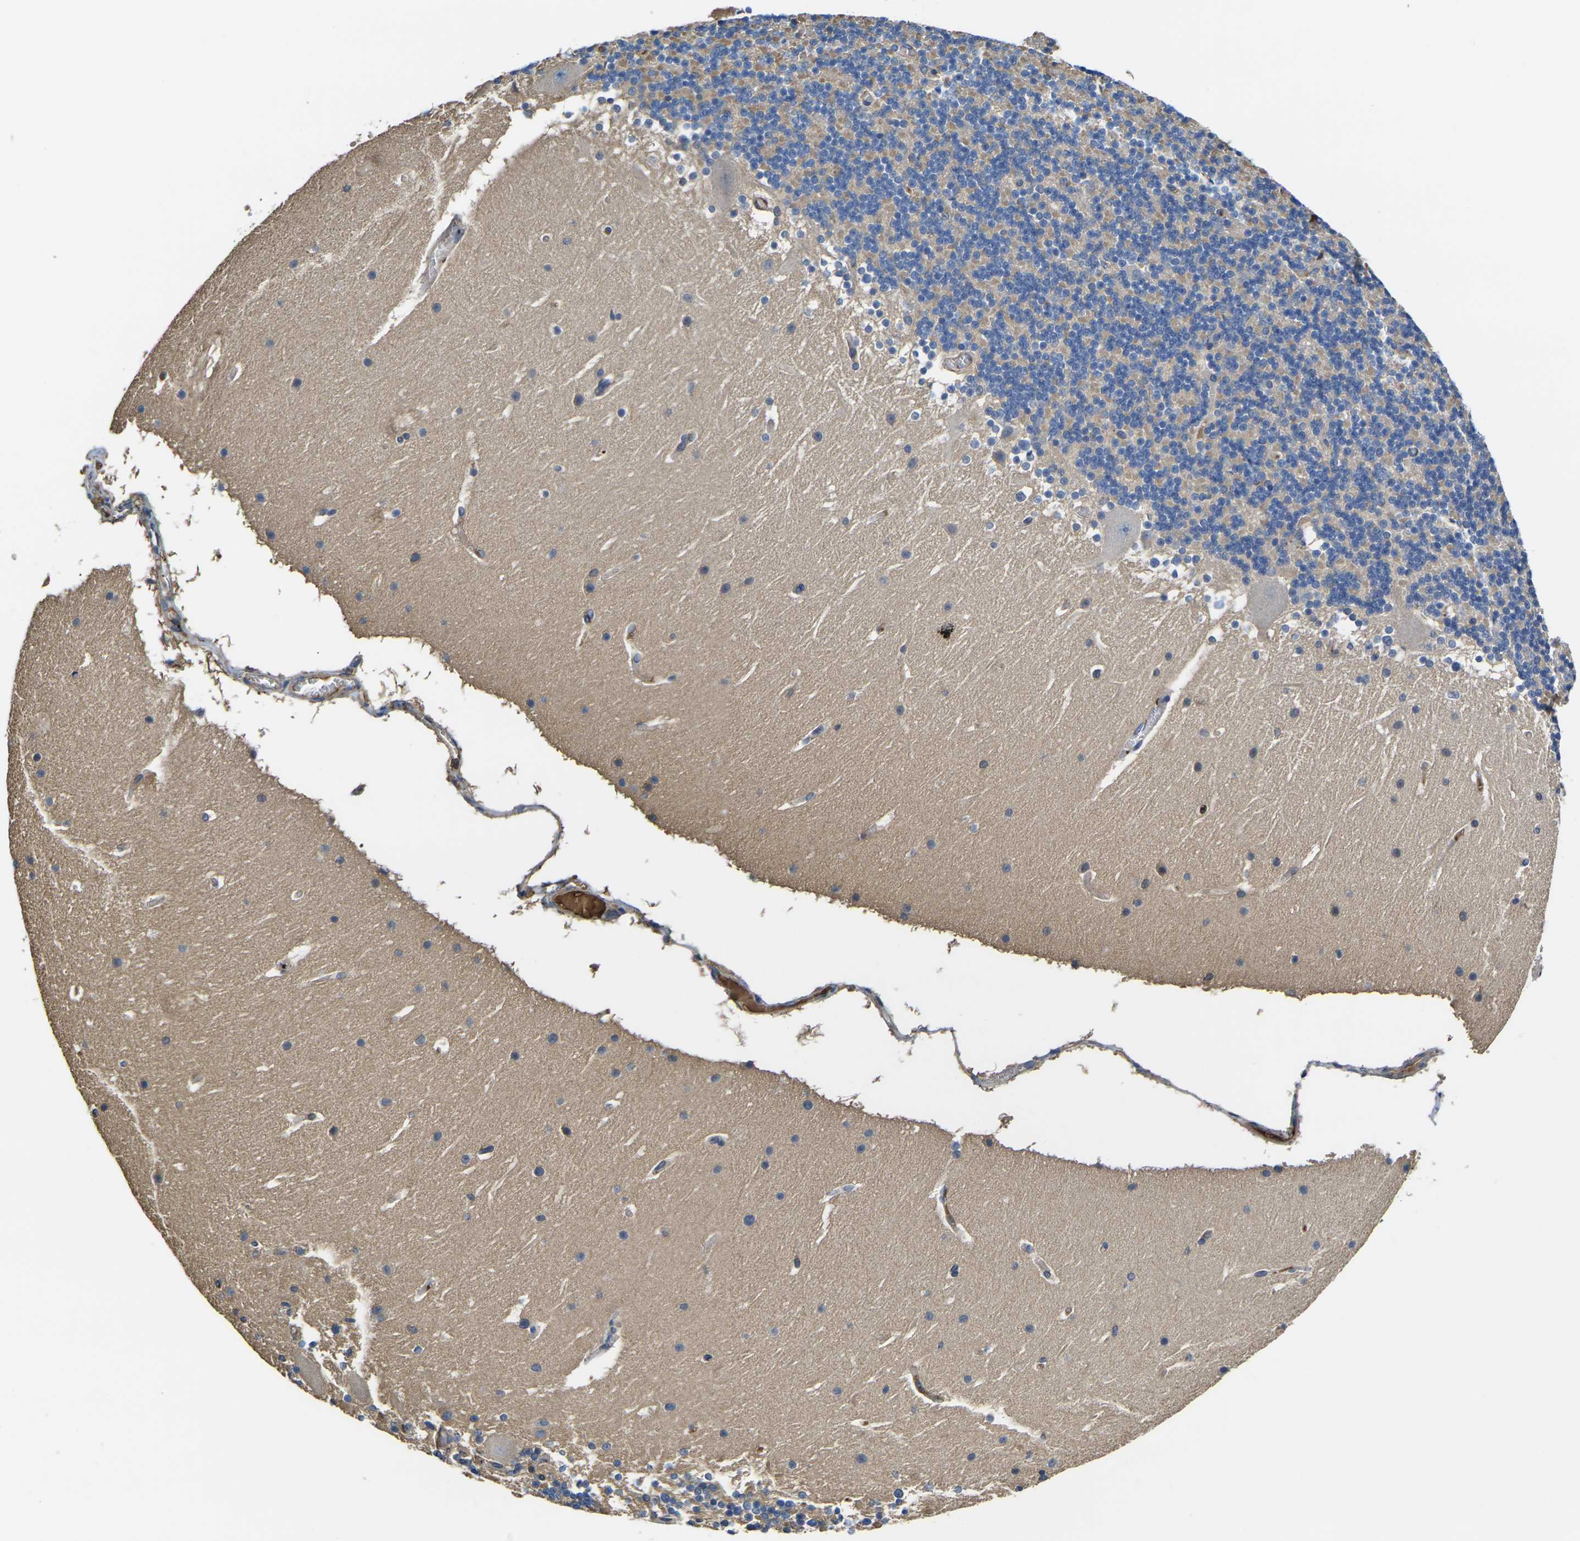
{"staining": {"intensity": "moderate", "quantity": "<25%", "location": "cytoplasmic/membranous"}, "tissue": "cerebellum", "cell_type": "Cells in granular layer", "image_type": "normal", "snomed": [{"axis": "morphology", "description": "Normal tissue, NOS"}, {"axis": "topography", "description": "Cerebellum"}], "caption": "The micrograph demonstrates staining of normal cerebellum, revealing moderate cytoplasmic/membranous protein staining (brown color) within cells in granular layer.", "gene": "HSPG2", "patient": {"sex": "male", "age": 45}}